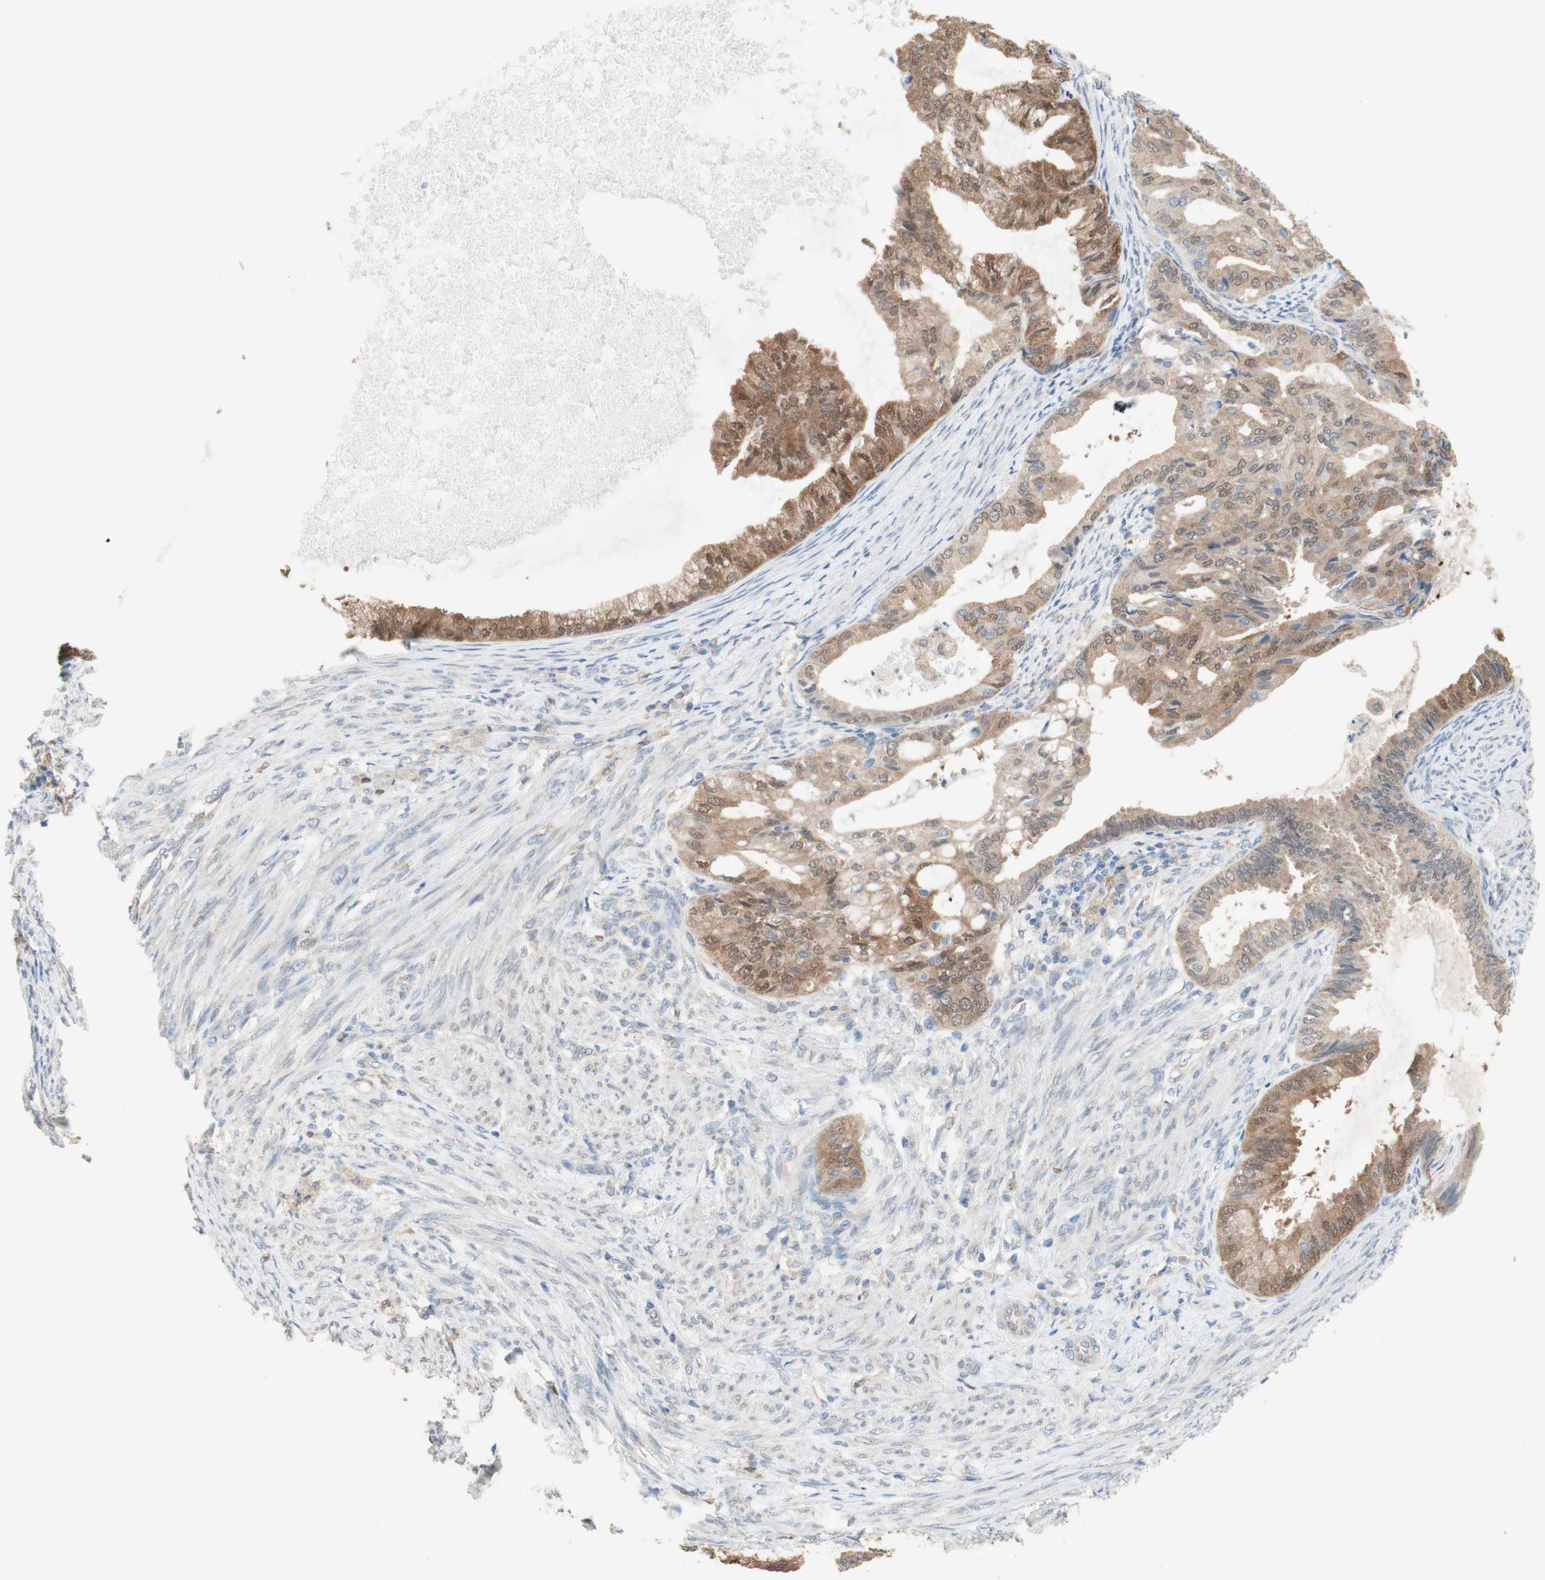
{"staining": {"intensity": "weak", "quantity": ">75%", "location": "cytoplasmic/membranous,nuclear"}, "tissue": "endometrial cancer", "cell_type": "Tumor cells", "image_type": "cancer", "snomed": [{"axis": "morphology", "description": "Adenocarcinoma, NOS"}, {"axis": "topography", "description": "Endometrium"}], "caption": "IHC (DAB) staining of human endometrial cancer reveals weak cytoplasmic/membranous and nuclear protein staining in about >75% of tumor cells.", "gene": "COMT", "patient": {"sex": "female", "age": 86}}